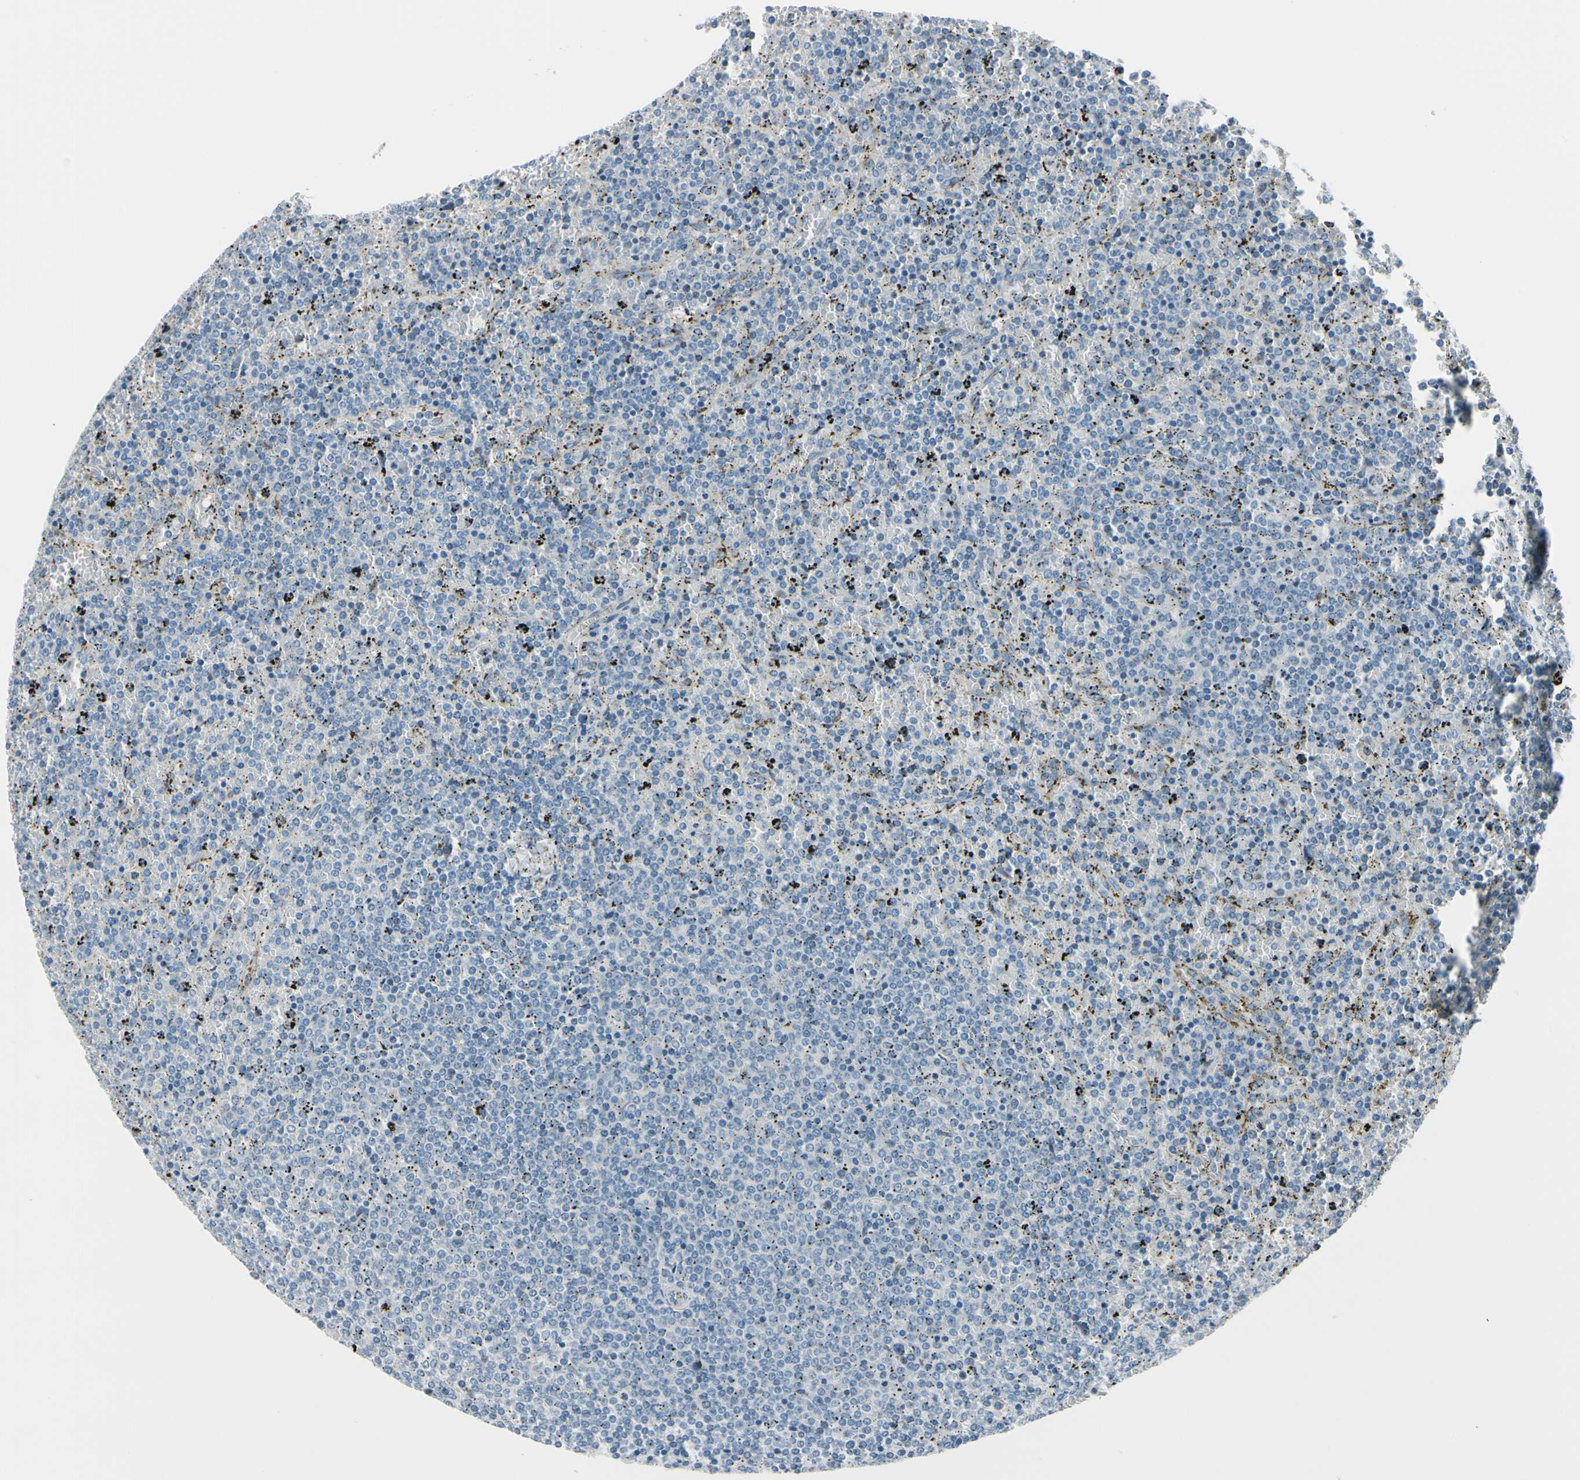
{"staining": {"intensity": "negative", "quantity": "none", "location": "none"}, "tissue": "lymphoma", "cell_type": "Tumor cells", "image_type": "cancer", "snomed": [{"axis": "morphology", "description": "Malignant lymphoma, non-Hodgkin's type, Low grade"}, {"axis": "topography", "description": "Spleen"}], "caption": "Immunohistochemistry (IHC) of malignant lymphoma, non-Hodgkin's type (low-grade) demonstrates no expression in tumor cells.", "gene": "PGR", "patient": {"sex": "female", "age": 77}}